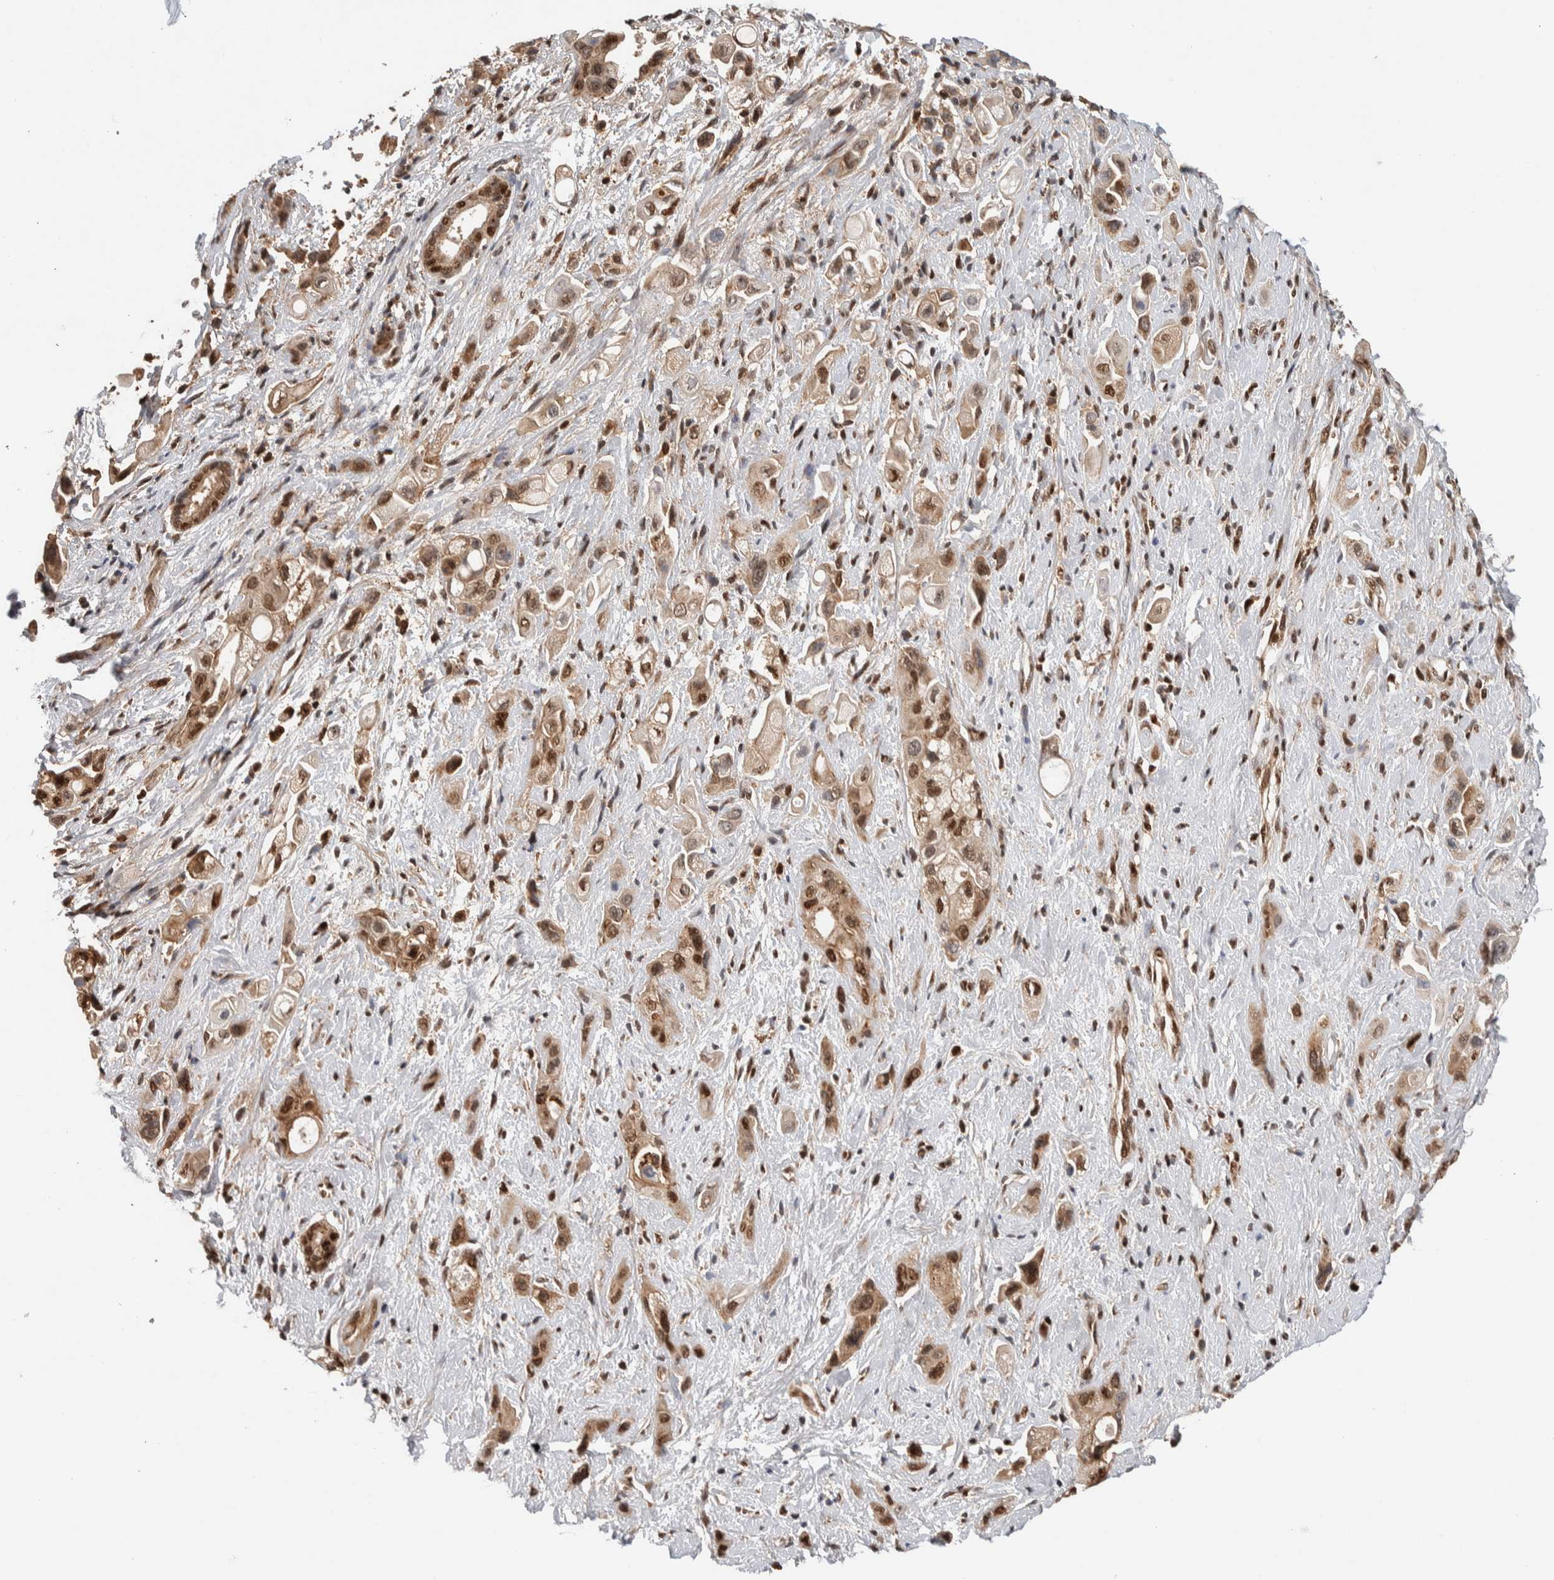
{"staining": {"intensity": "moderate", "quantity": ">75%", "location": "nuclear"}, "tissue": "pancreatic cancer", "cell_type": "Tumor cells", "image_type": "cancer", "snomed": [{"axis": "morphology", "description": "Adenocarcinoma, NOS"}, {"axis": "topography", "description": "Pancreas"}], "caption": "Tumor cells display medium levels of moderate nuclear expression in approximately >75% of cells in adenocarcinoma (pancreatic).", "gene": "ZNF521", "patient": {"sex": "female", "age": 66}}